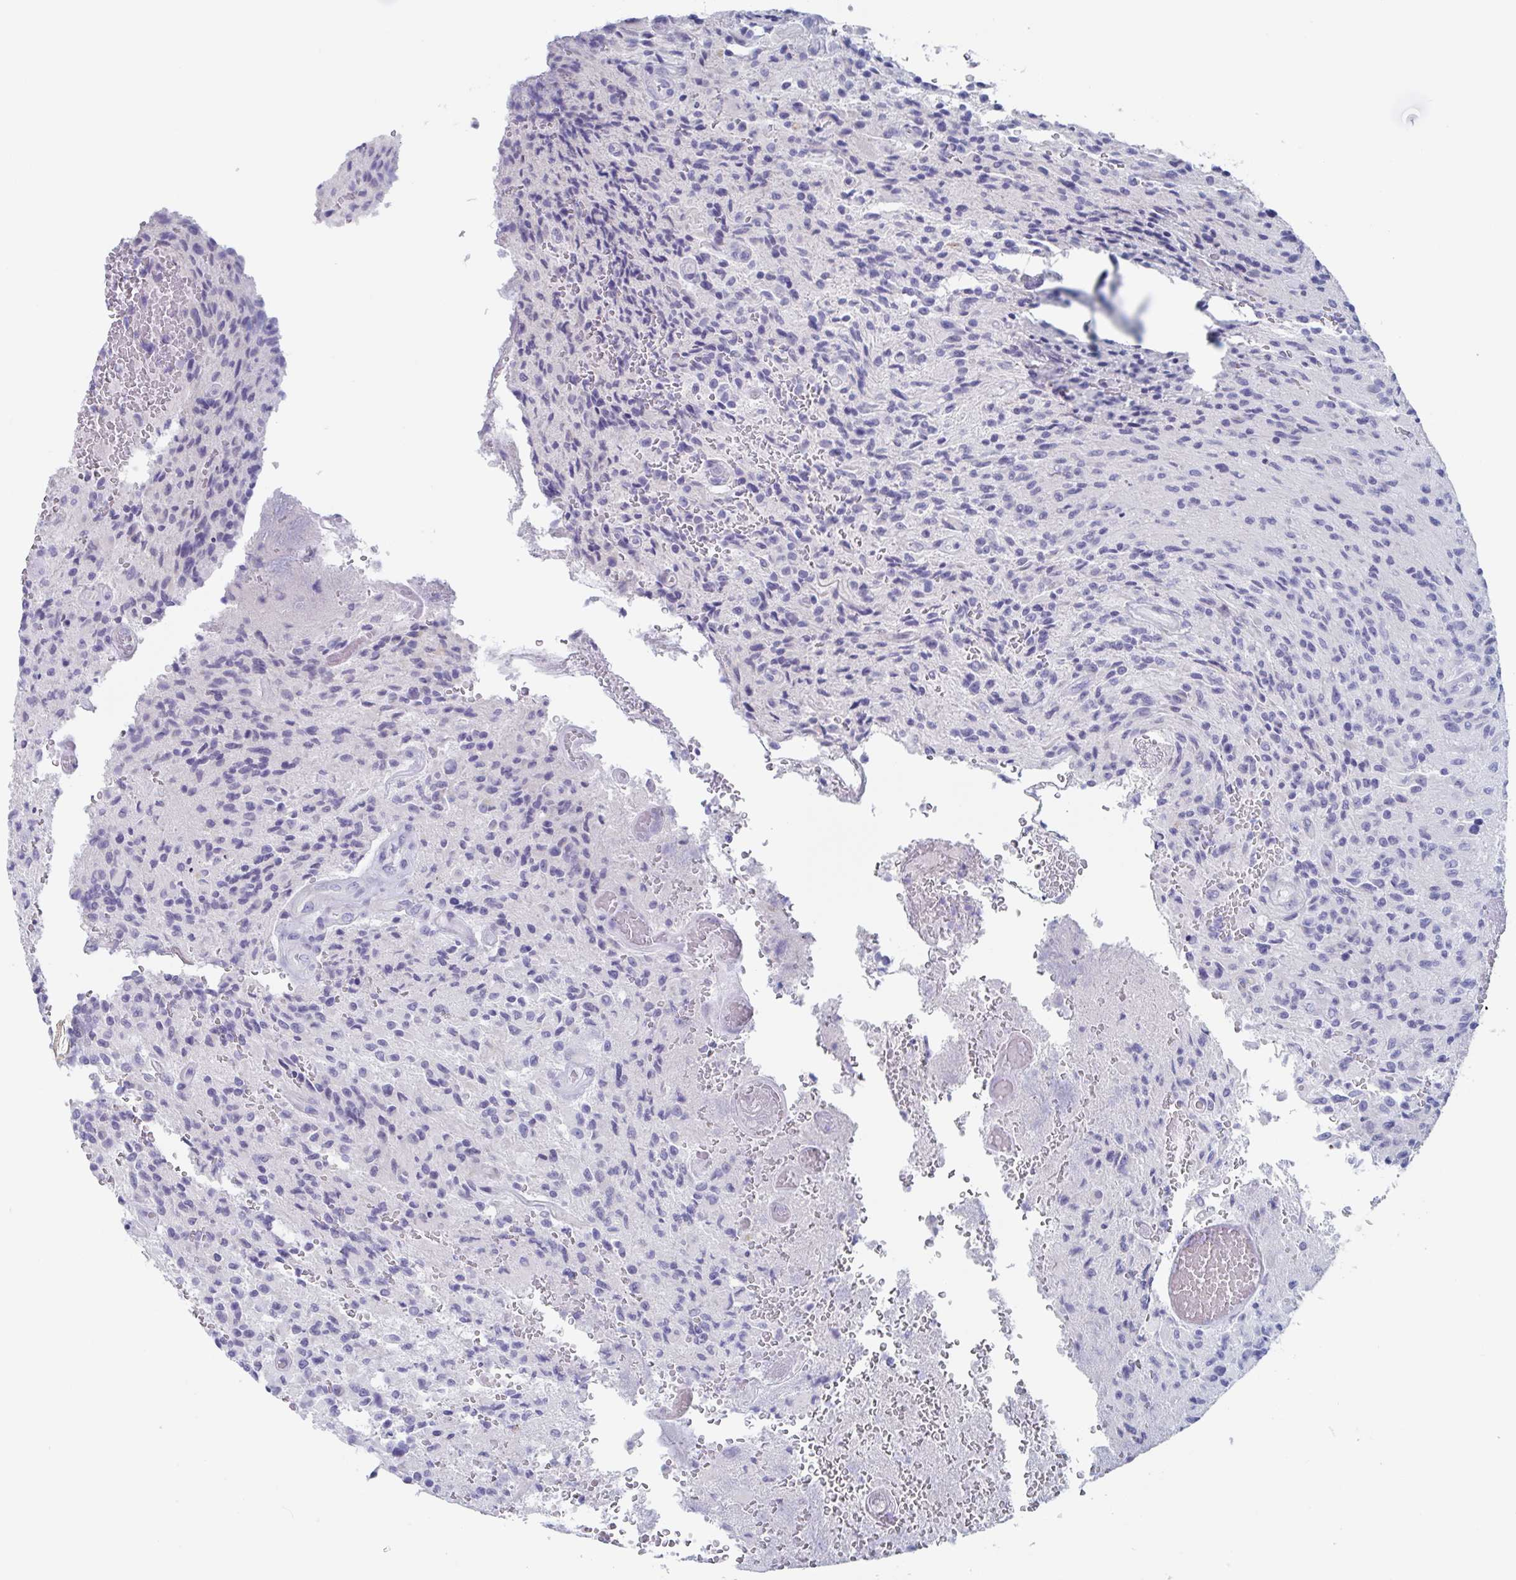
{"staining": {"intensity": "negative", "quantity": "none", "location": "none"}, "tissue": "glioma", "cell_type": "Tumor cells", "image_type": "cancer", "snomed": [{"axis": "morphology", "description": "Normal tissue, NOS"}, {"axis": "morphology", "description": "Glioma, malignant, High grade"}, {"axis": "topography", "description": "Cerebral cortex"}], "caption": "The immunohistochemistry (IHC) micrograph has no significant staining in tumor cells of high-grade glioma (malignant) tissue.", "gene": "NT5C3B", "patient": {"sex": "male", "age": 56}}